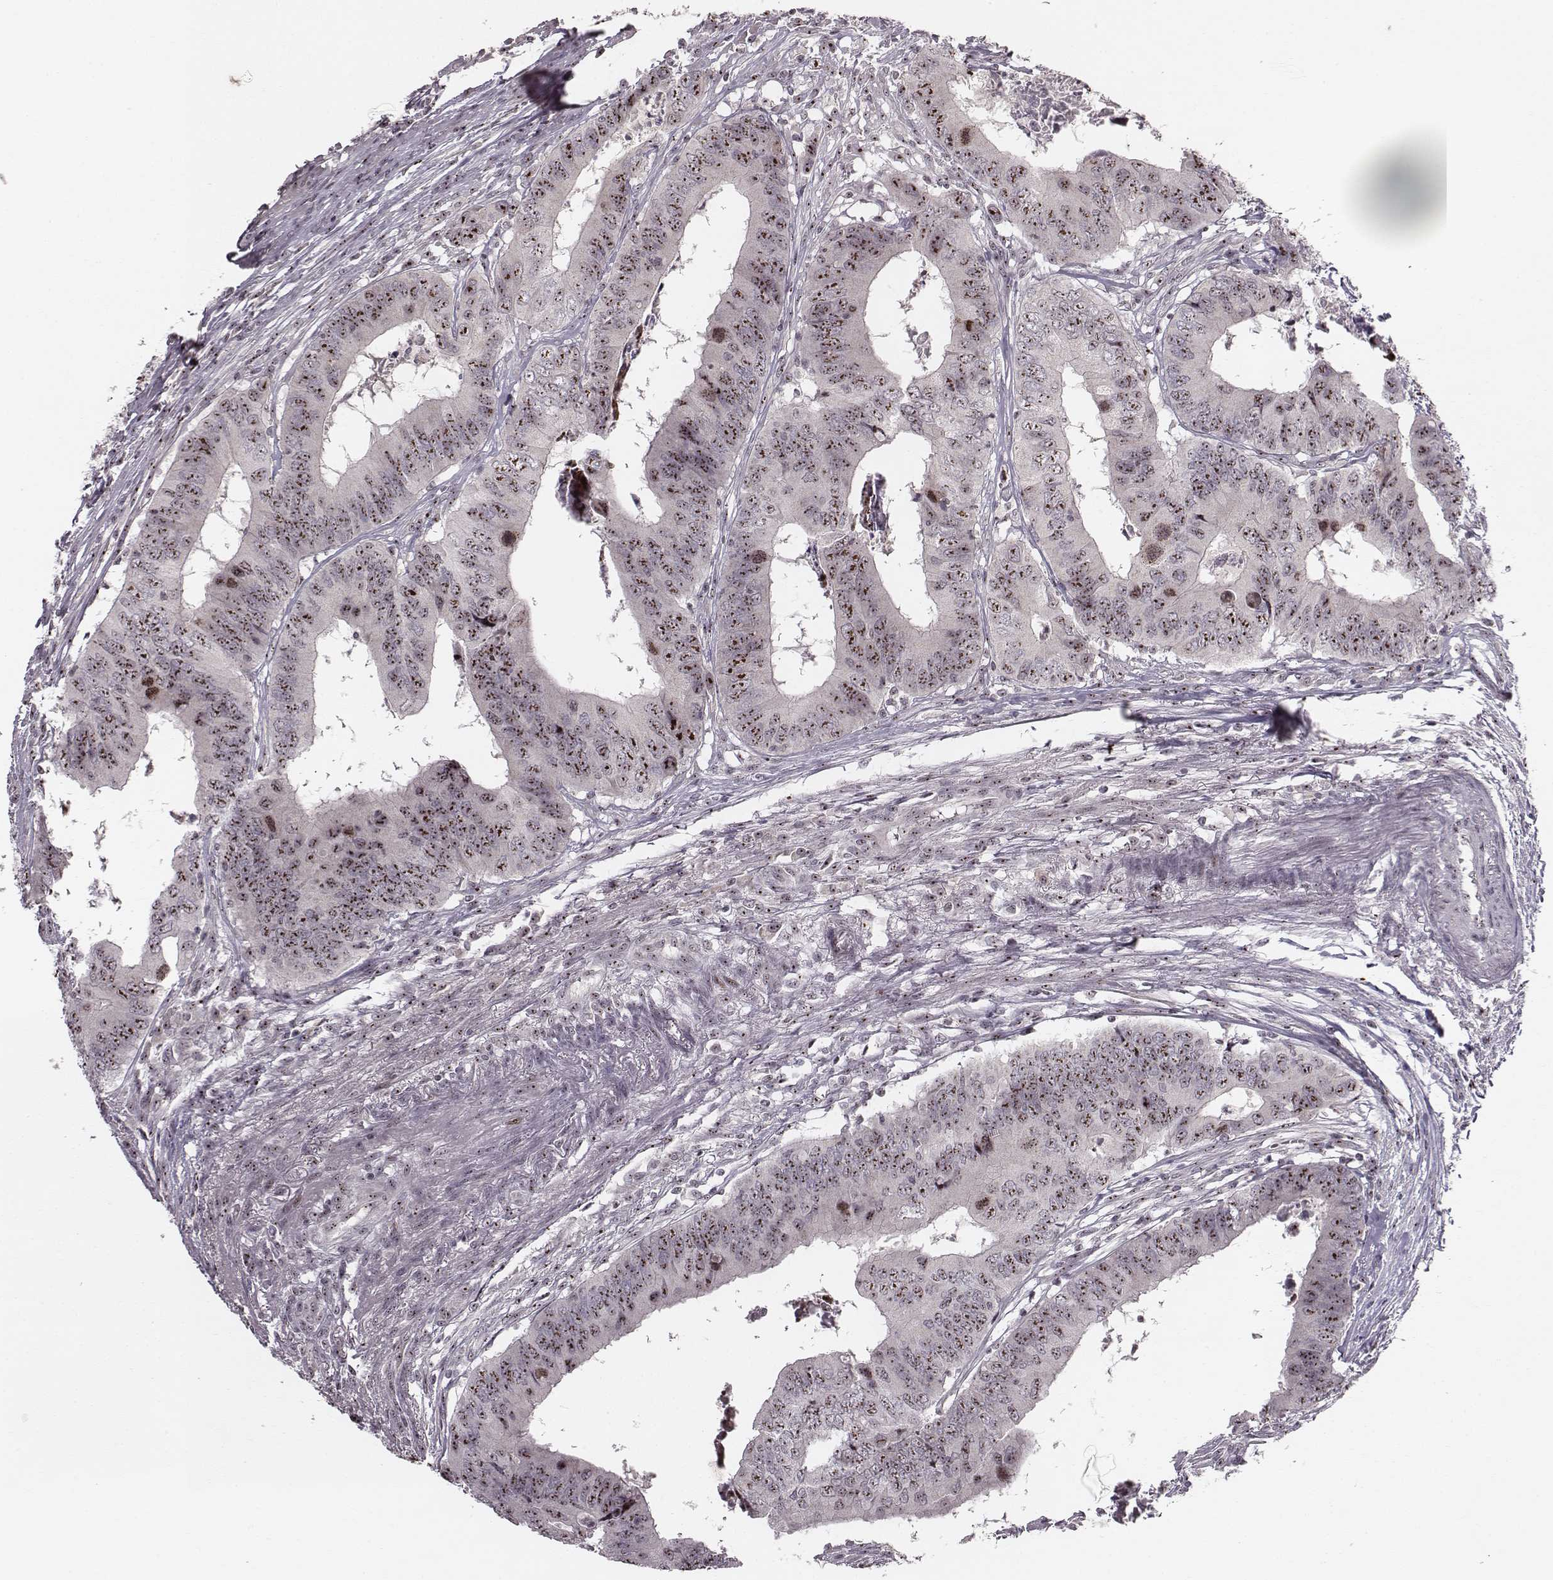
{"staining": {"intensity": "moderate", "quantity": ">75%", "location": "nuclear"}, "tissue": "colorectal cancer", "cell_type": "Tumor cells", "image_type": "cancer", "snomed": [{"axis": "morphology", "description": "Adenocarcinoma, NOS"}, {"axis": "topography", "description": "Colon"}], "caption": "Moderate nuclear protein staining is identified in approximately >75% of tumor cells in colorectal cancer (adenocarcinoma).", "gene": "NOP56", "patient": {"sex": "male", "age": 53}}